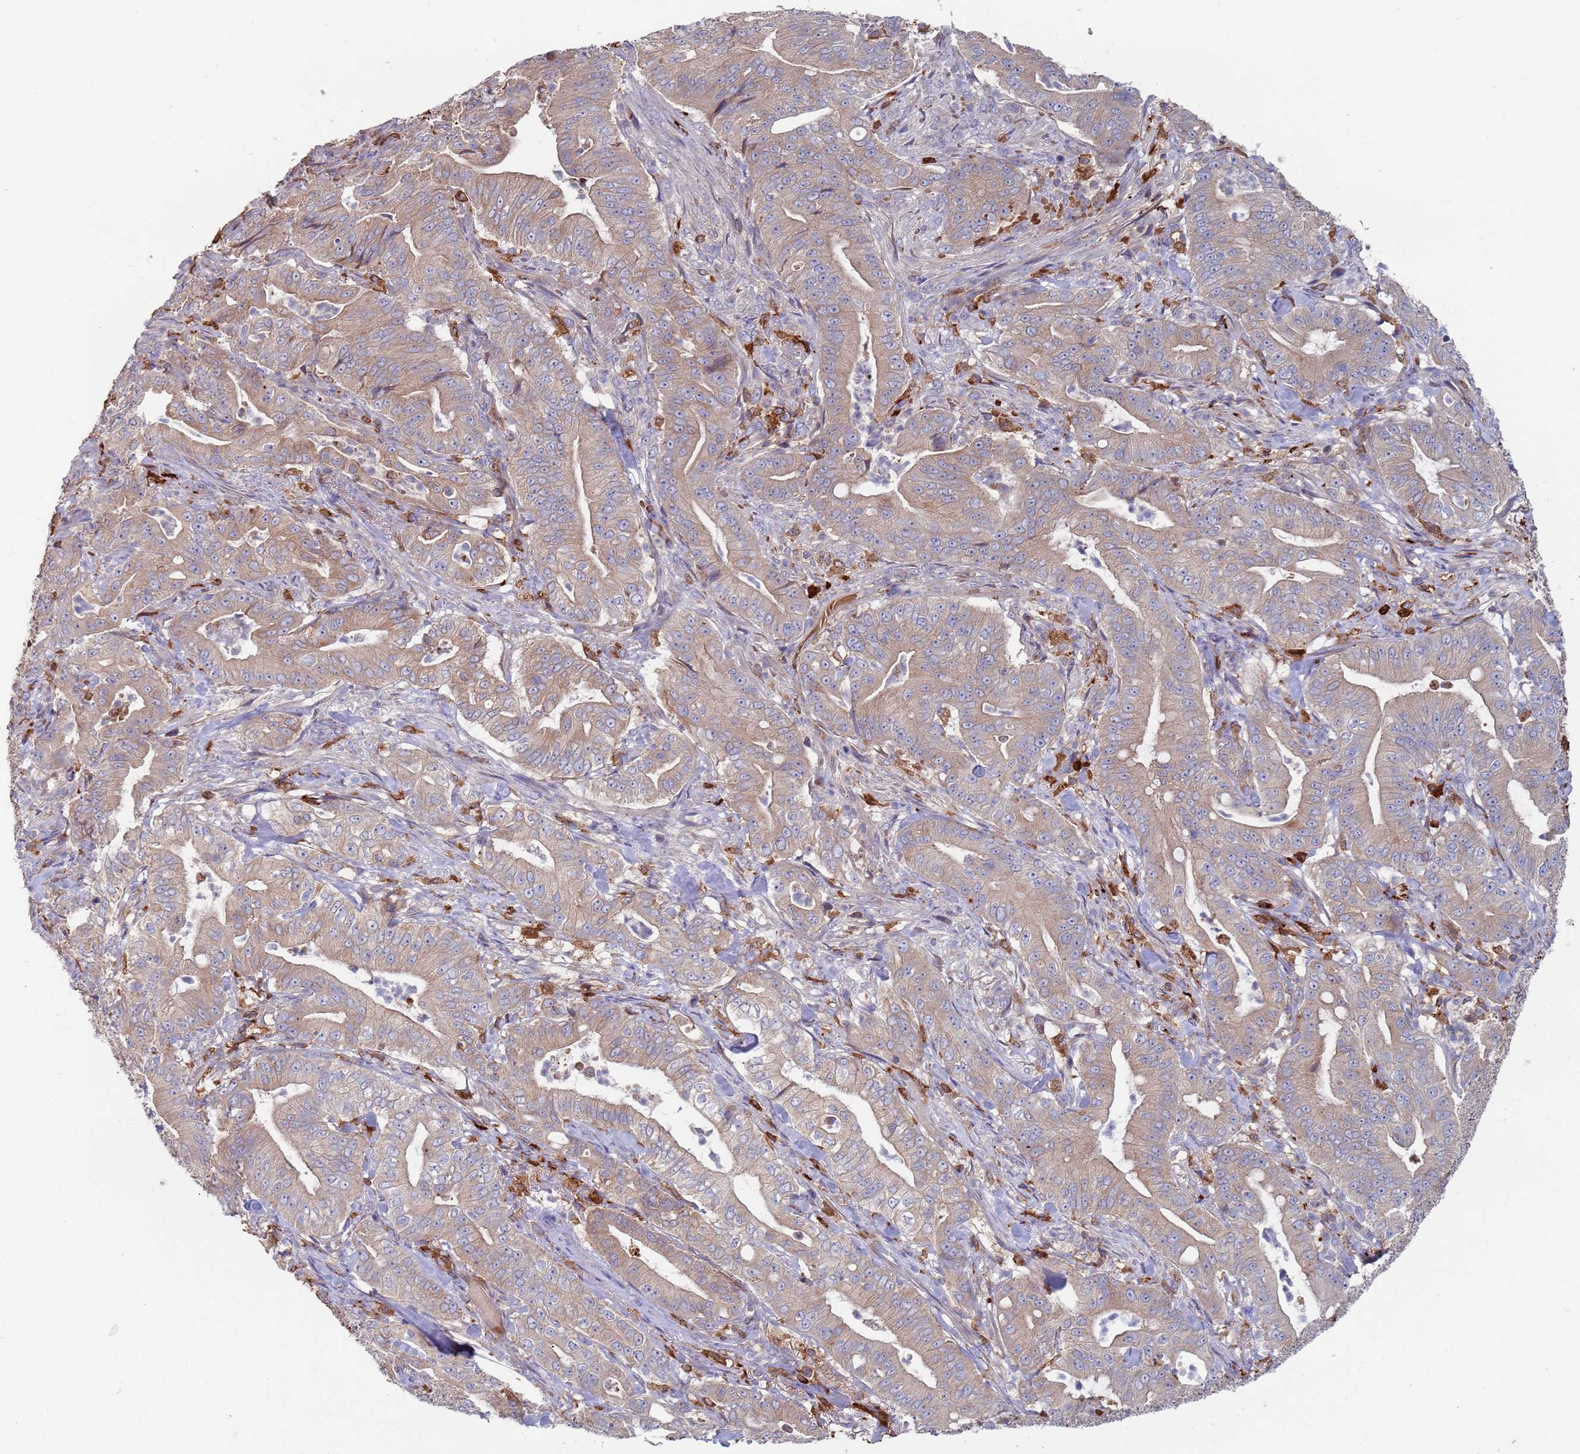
{"staining": {"intensity": "weak", "quantity": ">75%", "location": "cytoplasmic/membranous"}, "tissue": "pancreatic cancer", "cell_type": "Tumor cells", "image_type": "cancer", "snomed": [{"axis": "morphology", "description": "Adenocarcinoma, NOS"}, {"axis": "topography", "description": "Pancreas"}], "caption": "IHC (DAB (3,3'-diaminobenzidine)) staining of adenocarcinoma (pancreatic) demonstrates weak cytoplasmic/membranous protein expression in approximately >75% of tumor cells. The staining was performed using DAB (3,3'-diaminobenzidine) to visualize the protein expression in brown, while the nuclei were stained in blue with hematoxylin (Magnification: 20x).", "gene": "MALRD1", "patient": {"sex": "male", "age": 71}}